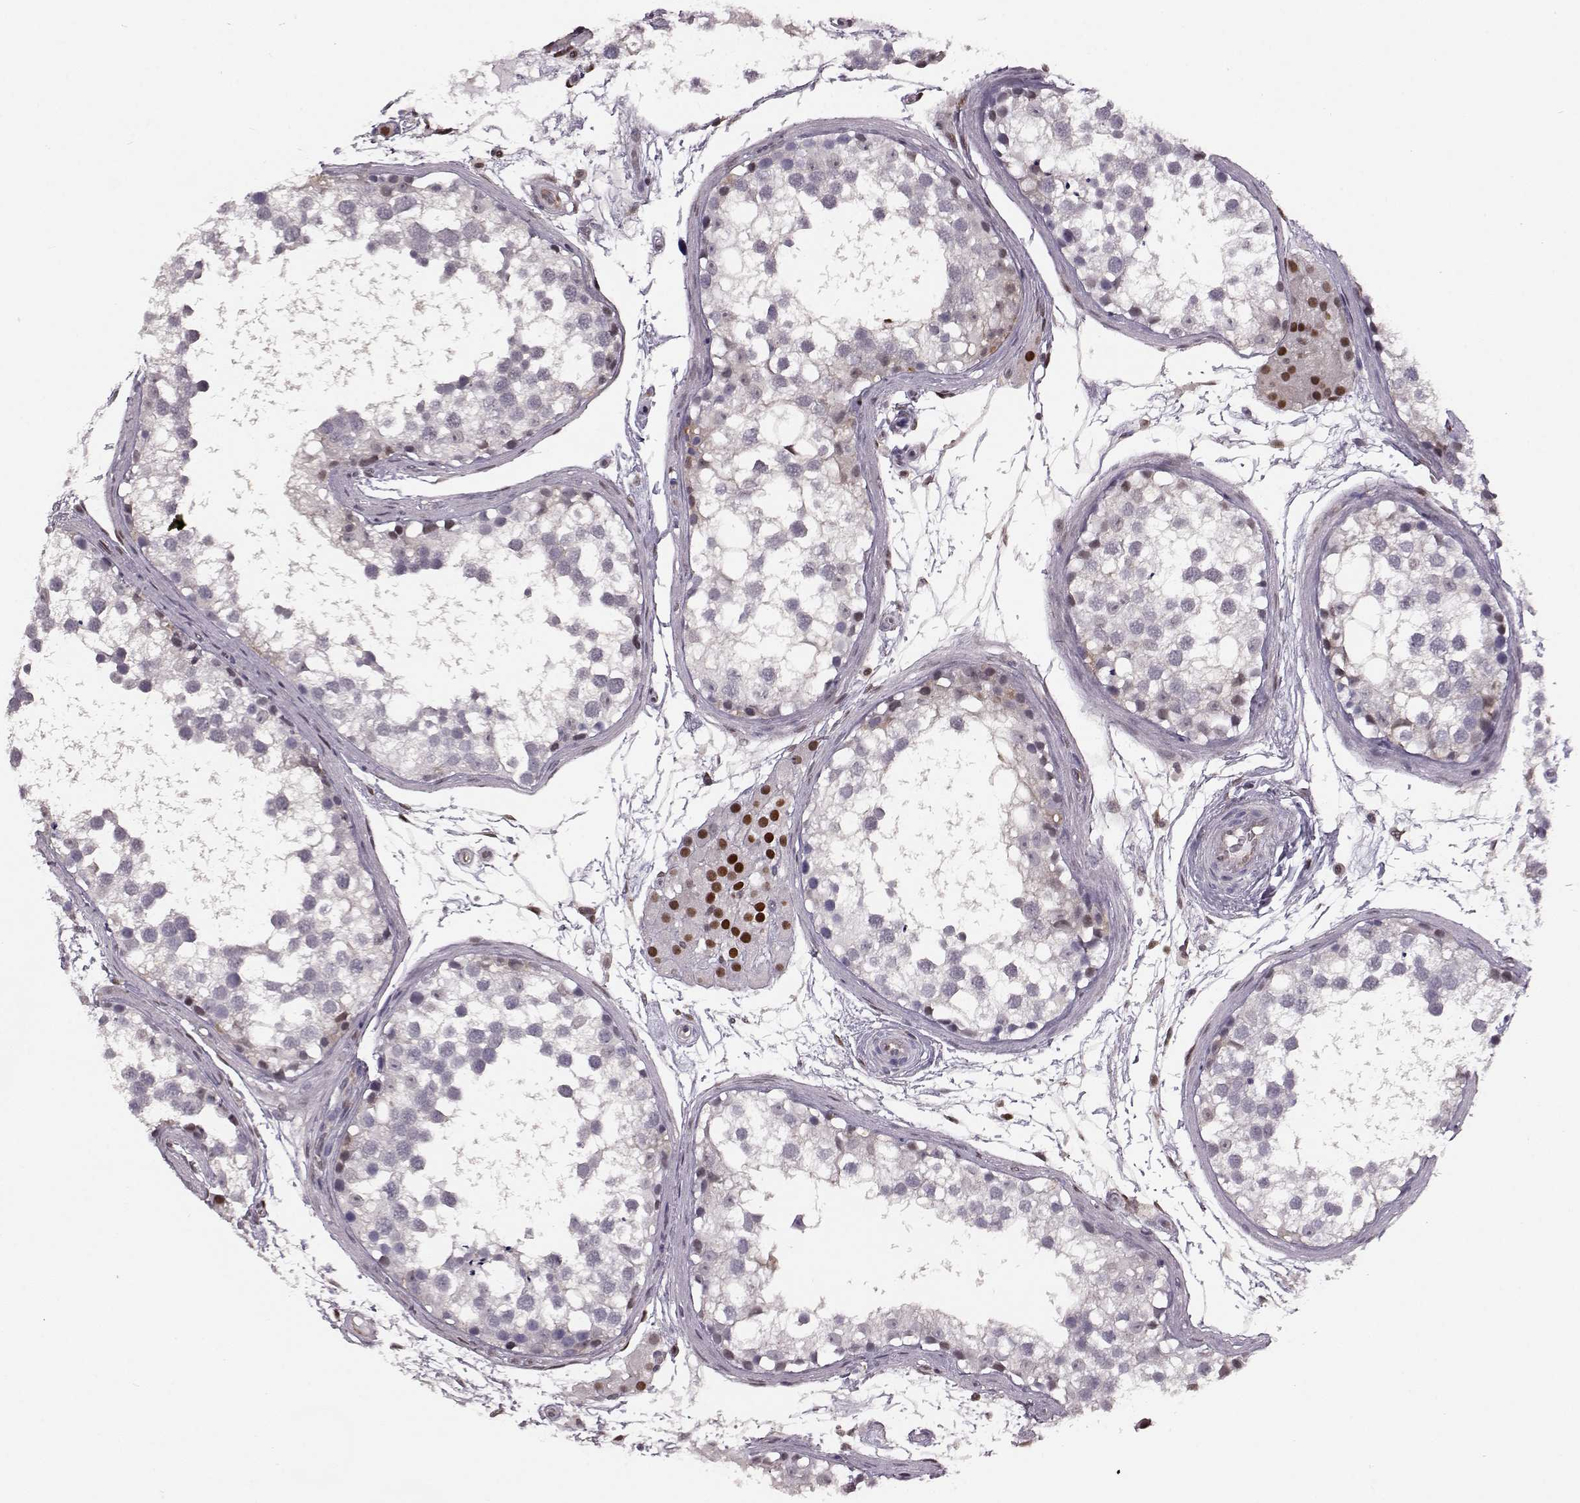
{"staining": {"intensity": "weak", "quantity": "<25%", "location": "nuclear"}, "tissue": "testis", "cell_type": "Cells in seminiferous ducts", "image_type": "normal", "snomed": [{"axis": "morphology", "description": "Normal tissue, NOS"}, {"axis": "morphology", "description": "Seminoma, NOS"}, {"axis": "topography", "description": "Testis"}], "caption": "IHC photomicrograph of normal human testis stained for a protein (brown), which exhibits no positivity in cells in seminiferous ducts.", "gene": "KLF6", "patient": {"sex": "male", "age": 65}}